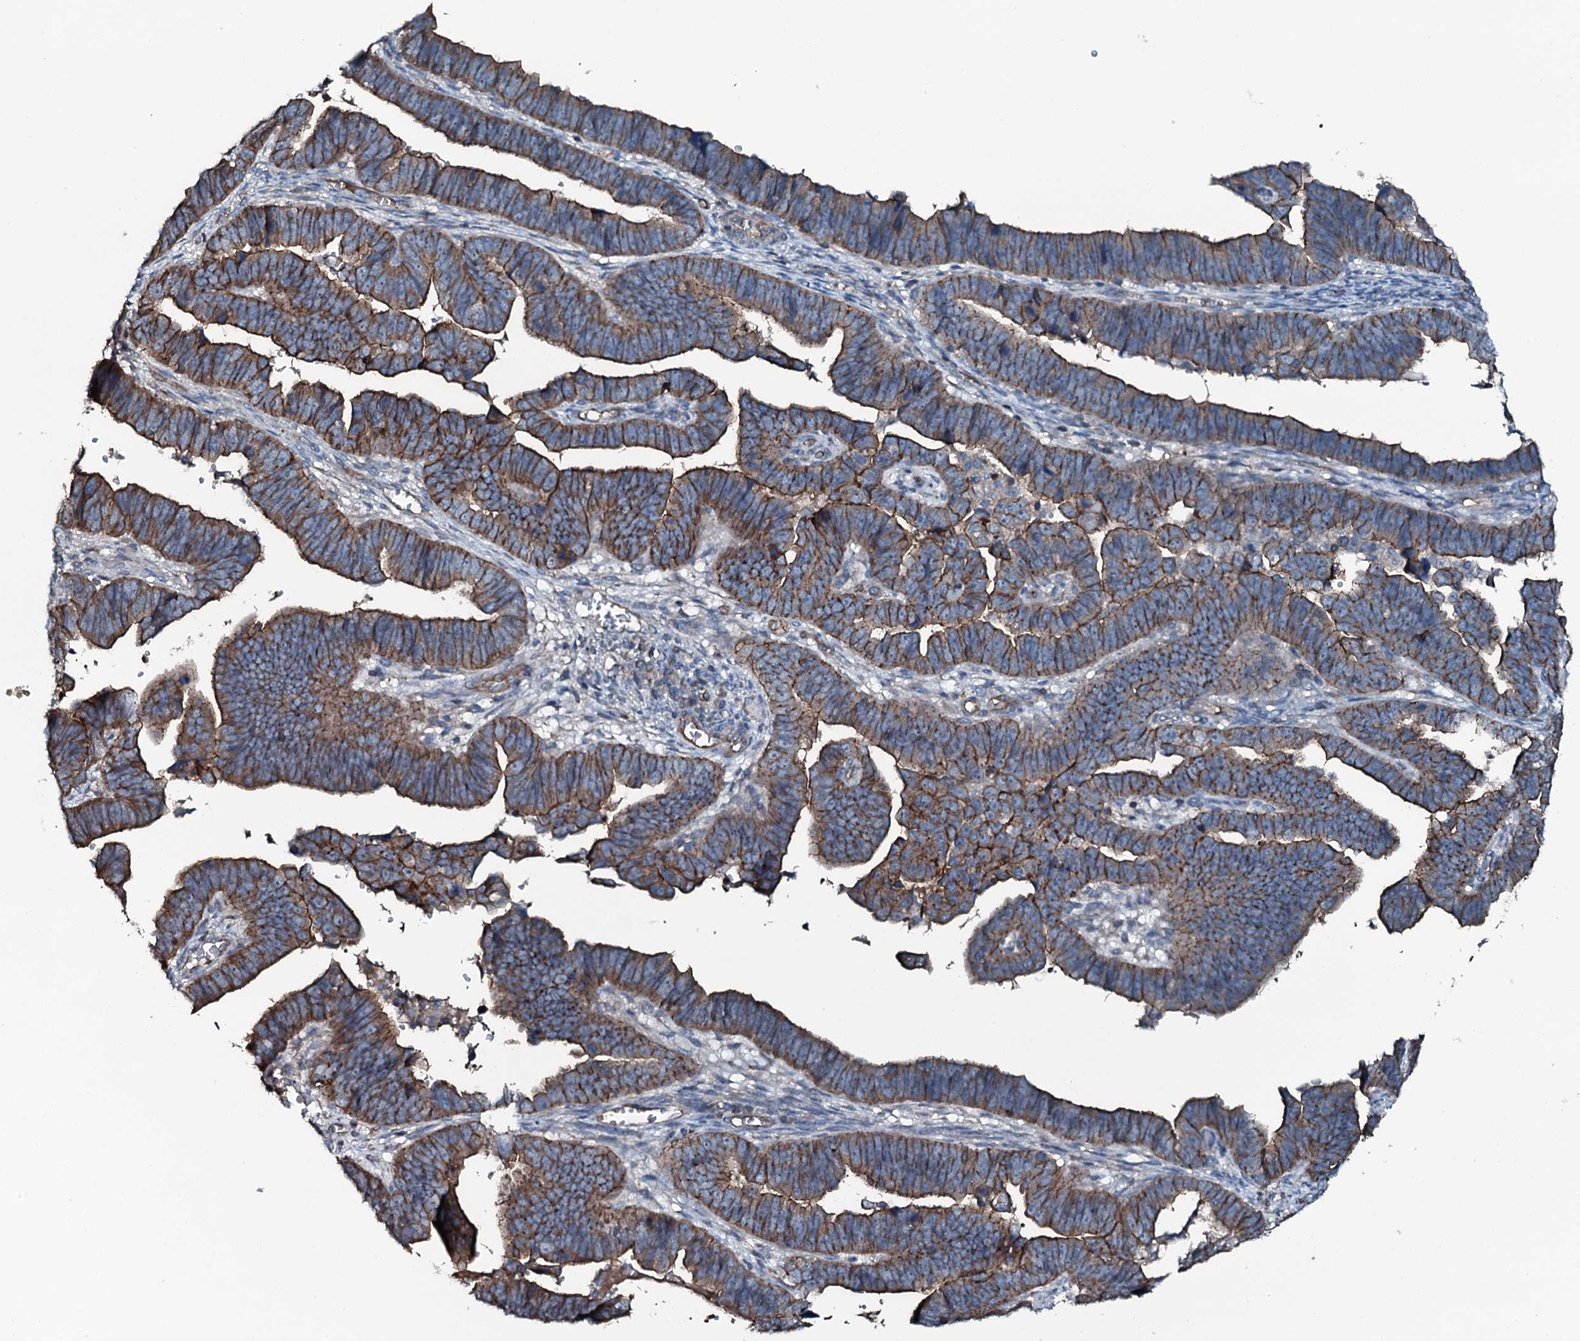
{"staining": {"intensity": "moderate", "quantity": ">75%", "location": "cytoplasmic/membranous"}, "tissue": "endometrial cancer", "cell_type": "Tumor cells", "image_type": "cancer", "snomed": [{"axis": "morphology", "description": "Adenocarcinoma, NOS"}, {"axis": "topography", "description": "Endometrium"}], "caption": "Human endometrial cancer stained with a protein marker displays moderate staining in tumor cells.", "gene": "SLC25A38", "patient": {"sex": "female", "age": 75}}